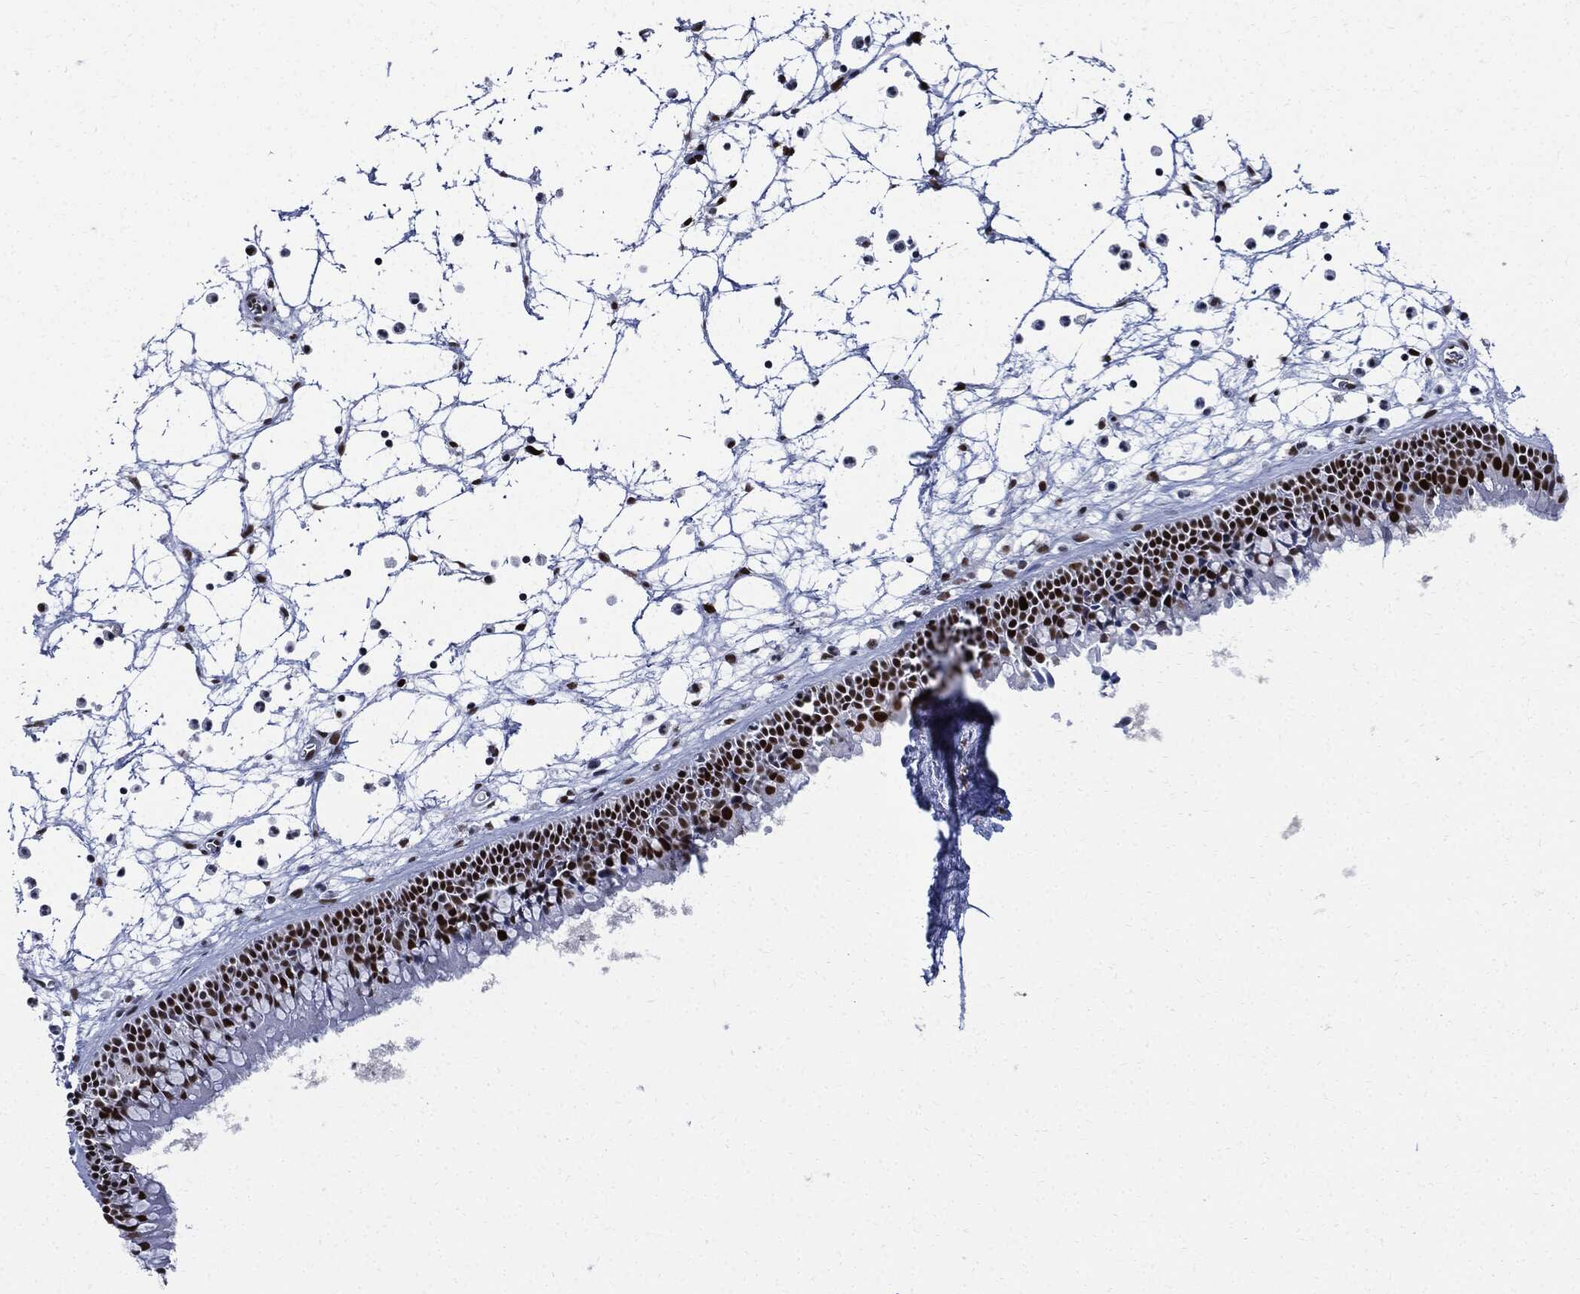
{"staining": {"intensity": "strong", "quantity": ">75%", "location": "nuclear"}, "tissue": "nasopharynx", "cell_type": "Respiratory epithelial cells", "image_type": "normal", "snomed": [{"axis": "morphology", "description": "Normal tissue, NOS"}, {"axis": "topography", "description": "Nasopharynx"}], "caption": "Brown immunohistochemical staining in unremarkable human nasopharynx displays strong nuclear expression in approximately >75% of respiratory epithelial cells. Using DAB (3,3'-diaminobenzidine) (brown) and hematoxylin (blue) stains, captured at high magnification using brightfield microscopy.", "gene": "PCNA", "patient": {"sex": "male", "age": 58}}